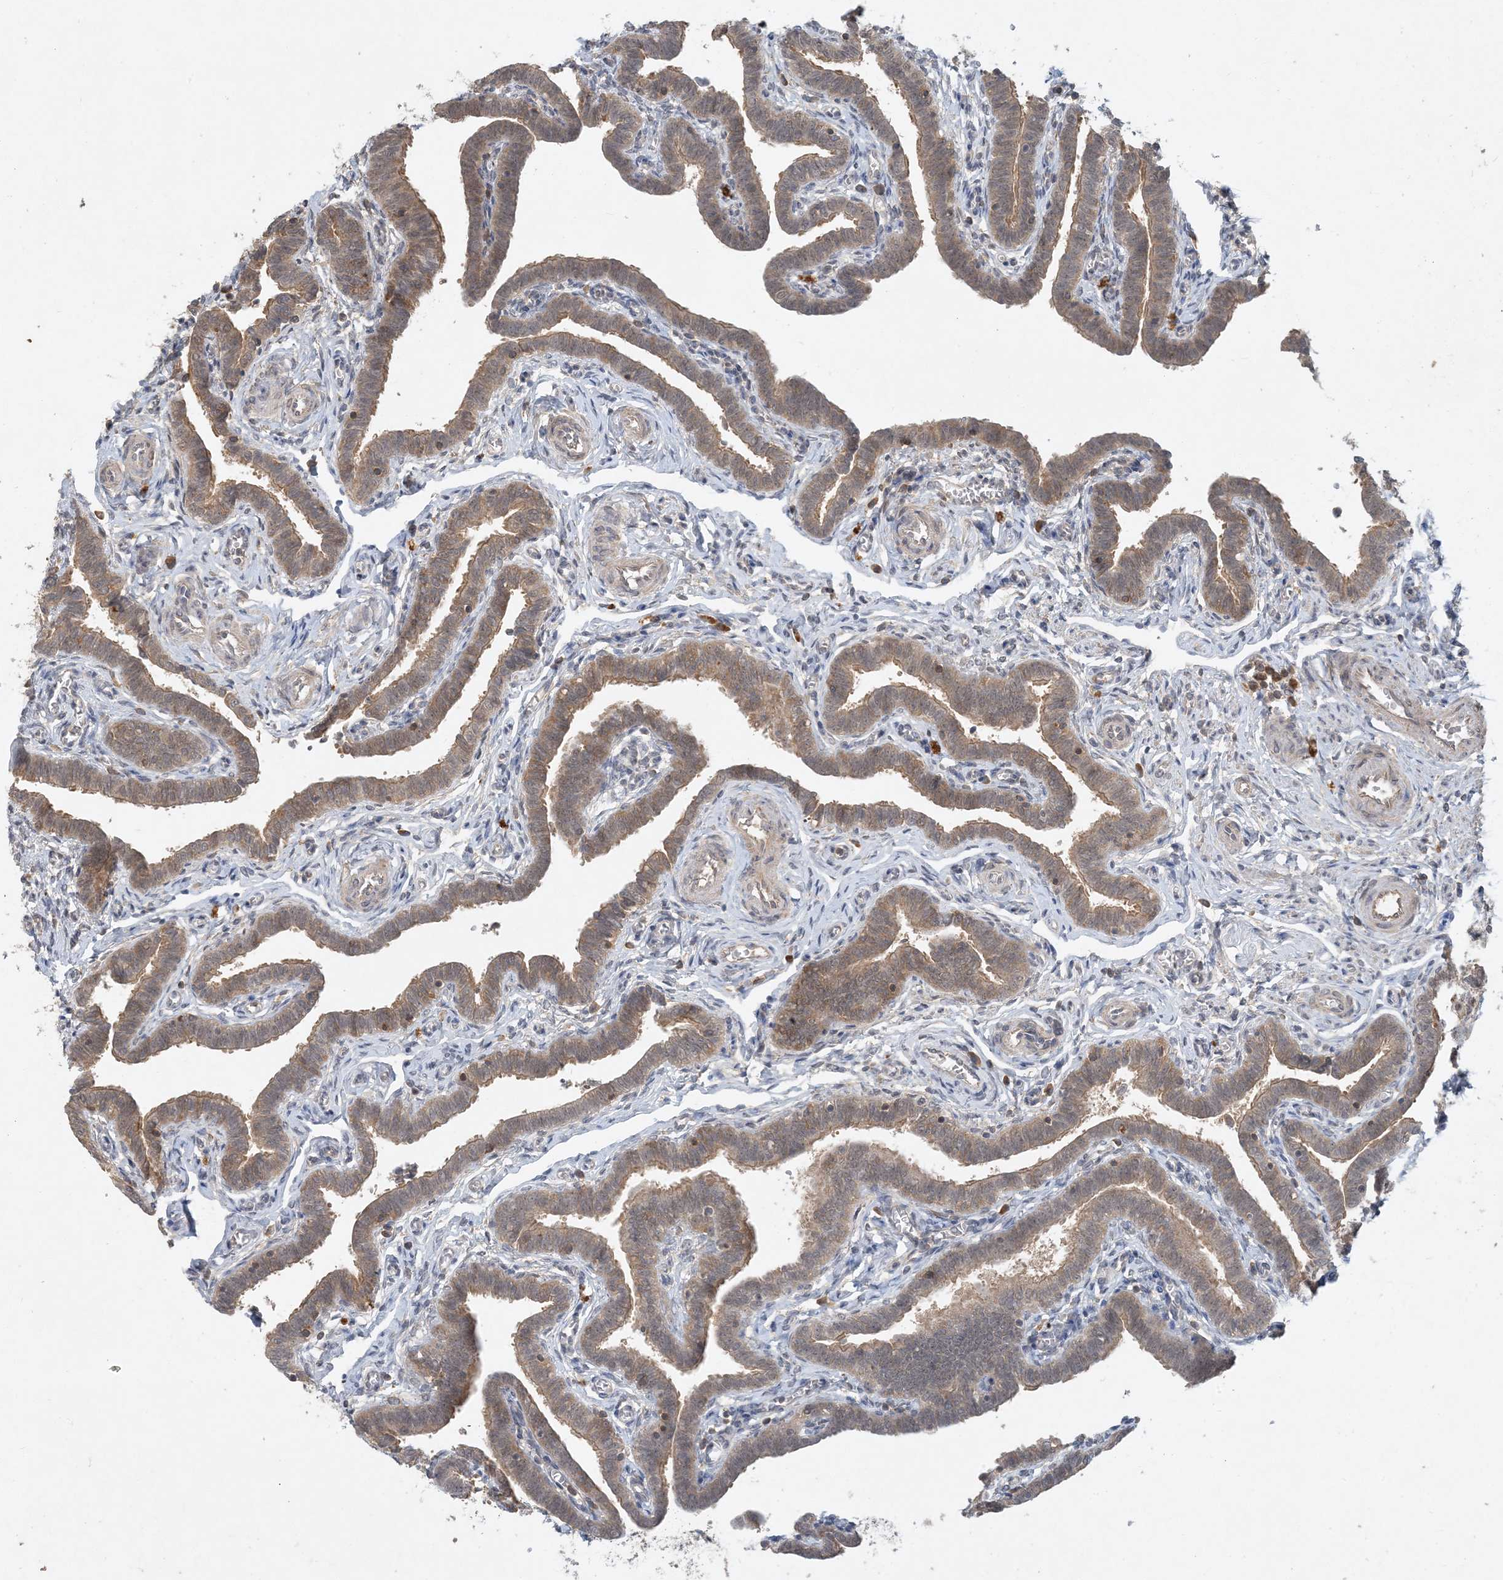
{"staining": {"intensity": "moderate", "quantity": "25%-75%", "location": "cytoplasmic/membranous,nuclear"}, "tissue": "fallopian tube", "cell_type": "Glandular cells", "image_type": "normal", "snomed": [{"axis": "morphology", "description": "Normal tissue, NOS"}, {"axis": "topography", "description": "Fallopian tube"}], "caption": "A high-resolution image shows immunohistochemistry staining of benign fallopian tube, which reveals moderate cytoplasmic/membranous,nuclear expression in approximately 25%-75% of glandular cells. The staining was performed using DAB, with brown indicating positive protein expression. Nuclei are stained blue with hematoxylin.", "gene": "ZCCHC4", "patient": {"sex": "female", "age": 36}}